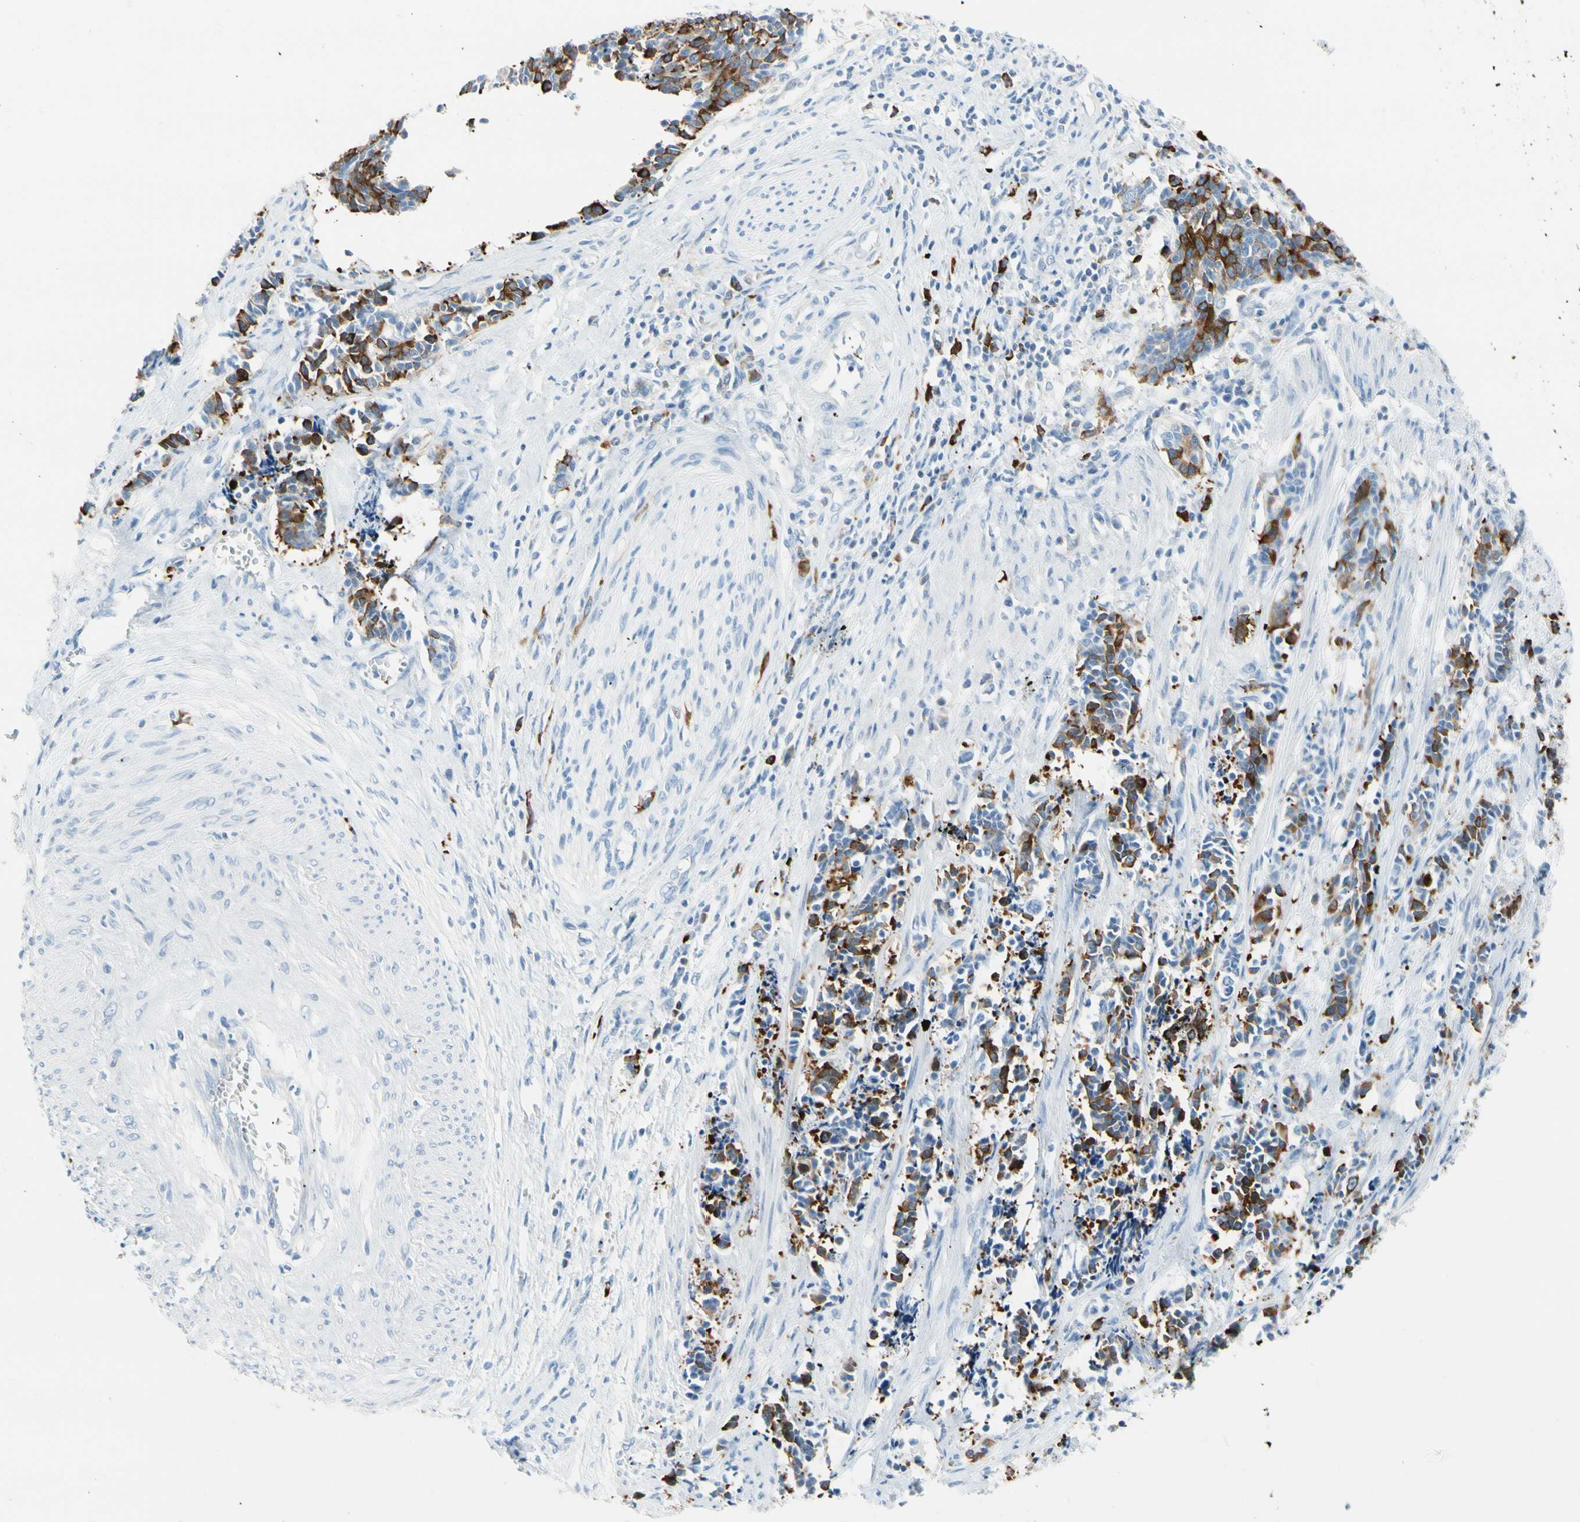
{"staining": {"intensity": "moderate", "quantity": ">75%", "location": "cytoplasmic/membranous"}, "tissue": "cervical cancer", "cell_type": "Tumor cells", "image_type": "cancer", "snomed": [{"axis": "morphology", "description": "Squamous cell carcinoma, NOS"}, {"axis": "topography", "description": "Cervix"}], "caption": "Protein expression by immunohistochemistry exhibits moderate cytoplasmic/membranous expression in about >75% of tumor cells in cervical cancer (squamous cell carcinoma).", "gene": "TACC3", "patient": {"sex": "female", "age": 35}}